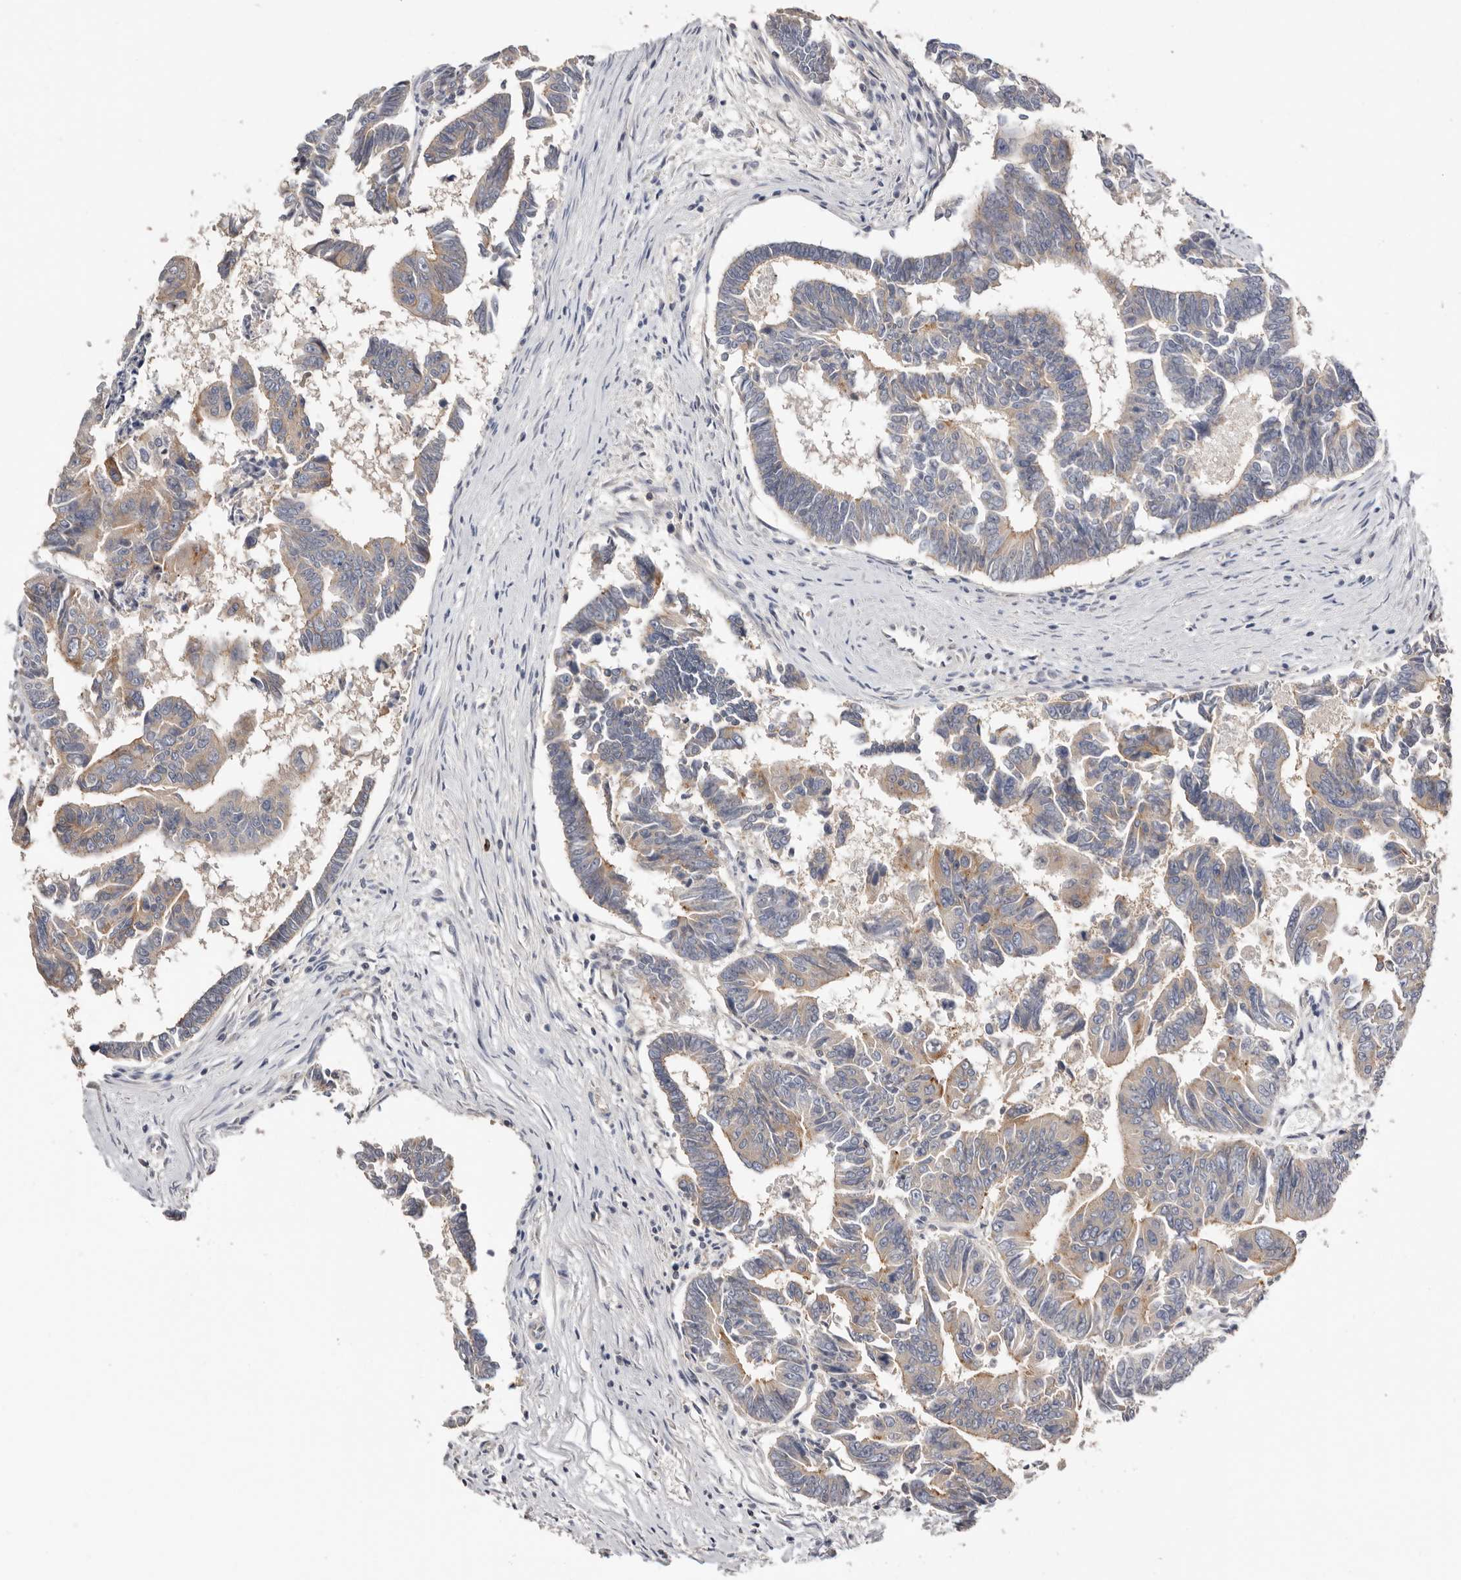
{"staining": {"intensity": "moderate", "quantity": ">75%", "location": "cytoplasmic/membranous"}, "tissue": "colorectal cancer", "cell_type": "Tumor cells", "image_type": "cancer", "snomed": [{"axis": "morphology", "description": "Adenocarcinoma, NOS"}, {"axis": "topography", "description": "Rectum"}], "caption": "Immunohistochemical staining of adenocarcinoma (colorectal) reveals medium levels of moderate cytoplasmic/membranous protein positivity in about >75% of tumor cells.", "gene": "S100A14", "patient": {"sex": "female", "age": 65}}